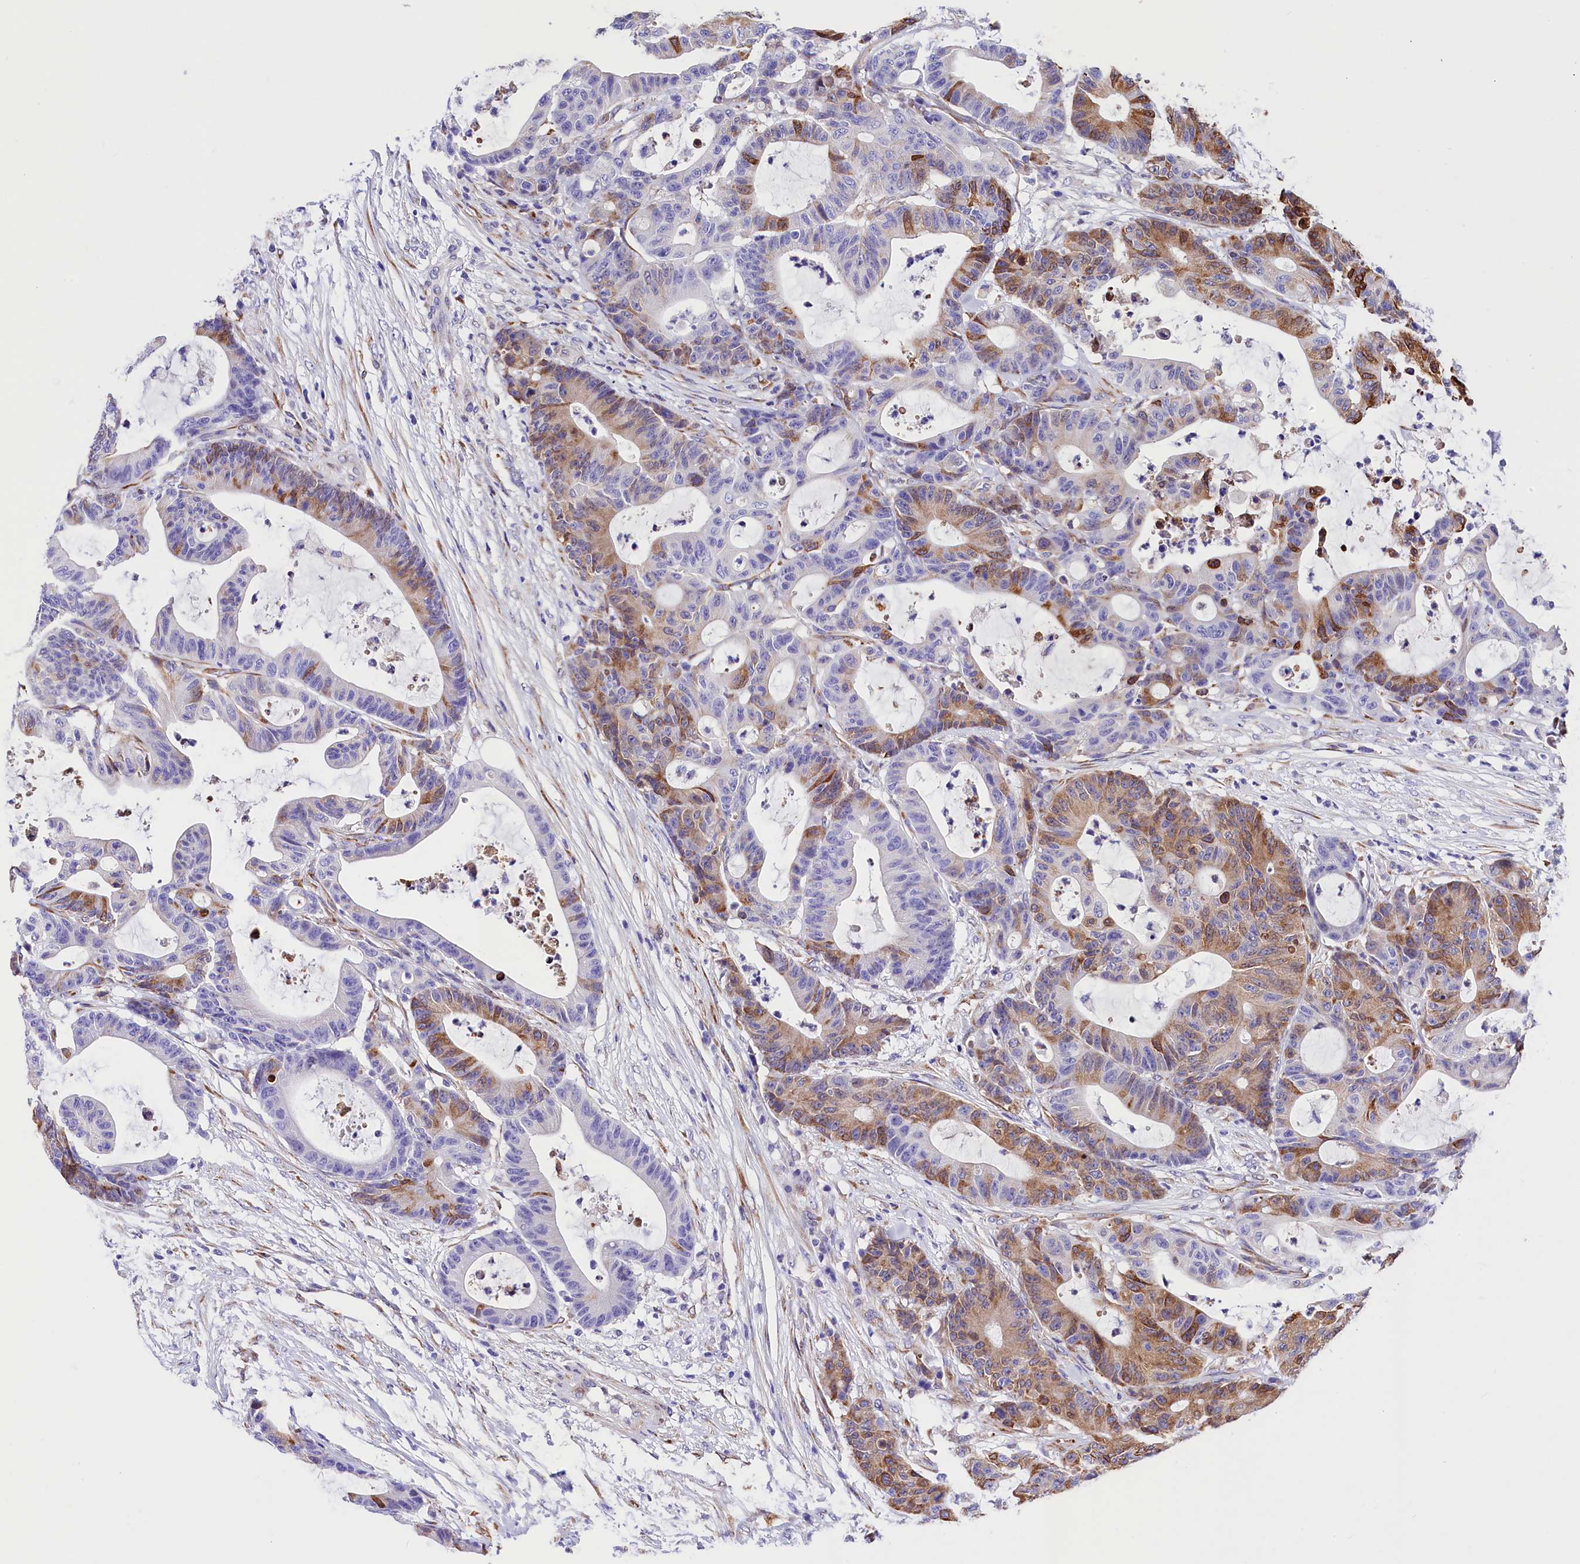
{"staining": {"intensity": "moderate", "quantity": "25%-75%", "location": "cytoplasmic/membranous"}, "tissue": "colorectal cancer", "cell_type": "Tumor cells", "image_type": "cancer", "snomed": [{"axis": "morphology", "description": "Adenocarcinoma, NOS"}, {"axis": "topography", "description": "Colon"}], "caption": "Protein analysis of adenocarcinoma (colorectal) tissue reveals moderate cytoplasmic/membranous staining in approximately 25%-75% of tumor cells. (DAB (3,3'-diaminobenzidine) IHC with brightfield microscopy, high magnification).", "gene": "ITGA1", "patient": {"sex": "female", "age": 84}}